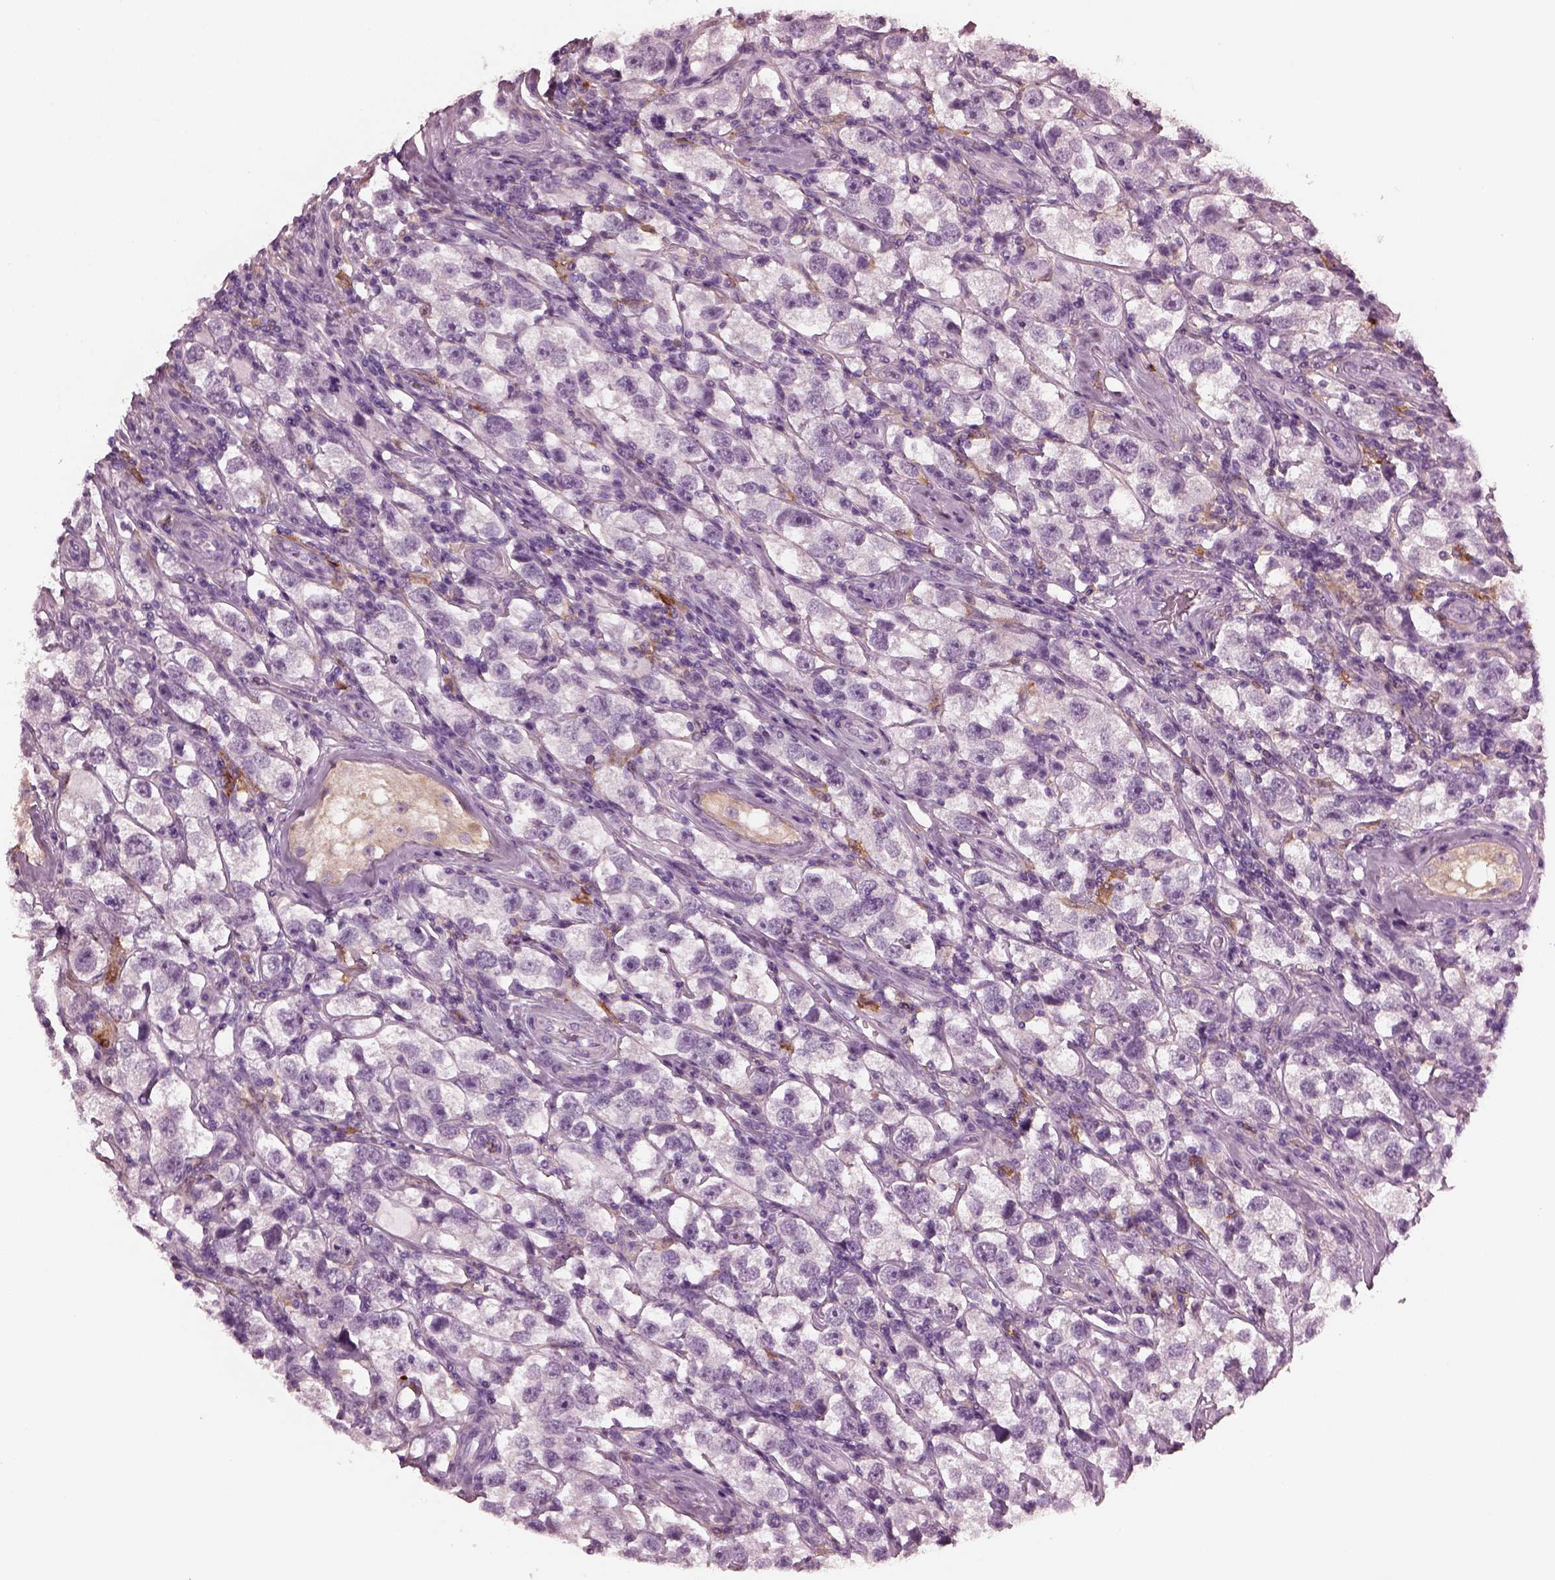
{"staining": {"intensity": "negative", "quantity": "none", "location": "none"}, "tissue": "testis cancer", "cell_type": "Tumor cells", "image_type": "cancer", "snomed": [{"axis": "morphology", "description": "Seminoma, NOS"}, {"axis": "topography", "description": "Testis"}], "caption": "This is an immunohistochemistry (IHC) image of testis cancer. There is no staining in tumor cells.", "gene": "SHTN1", "patient": {"sex": "male", "age": 26}}